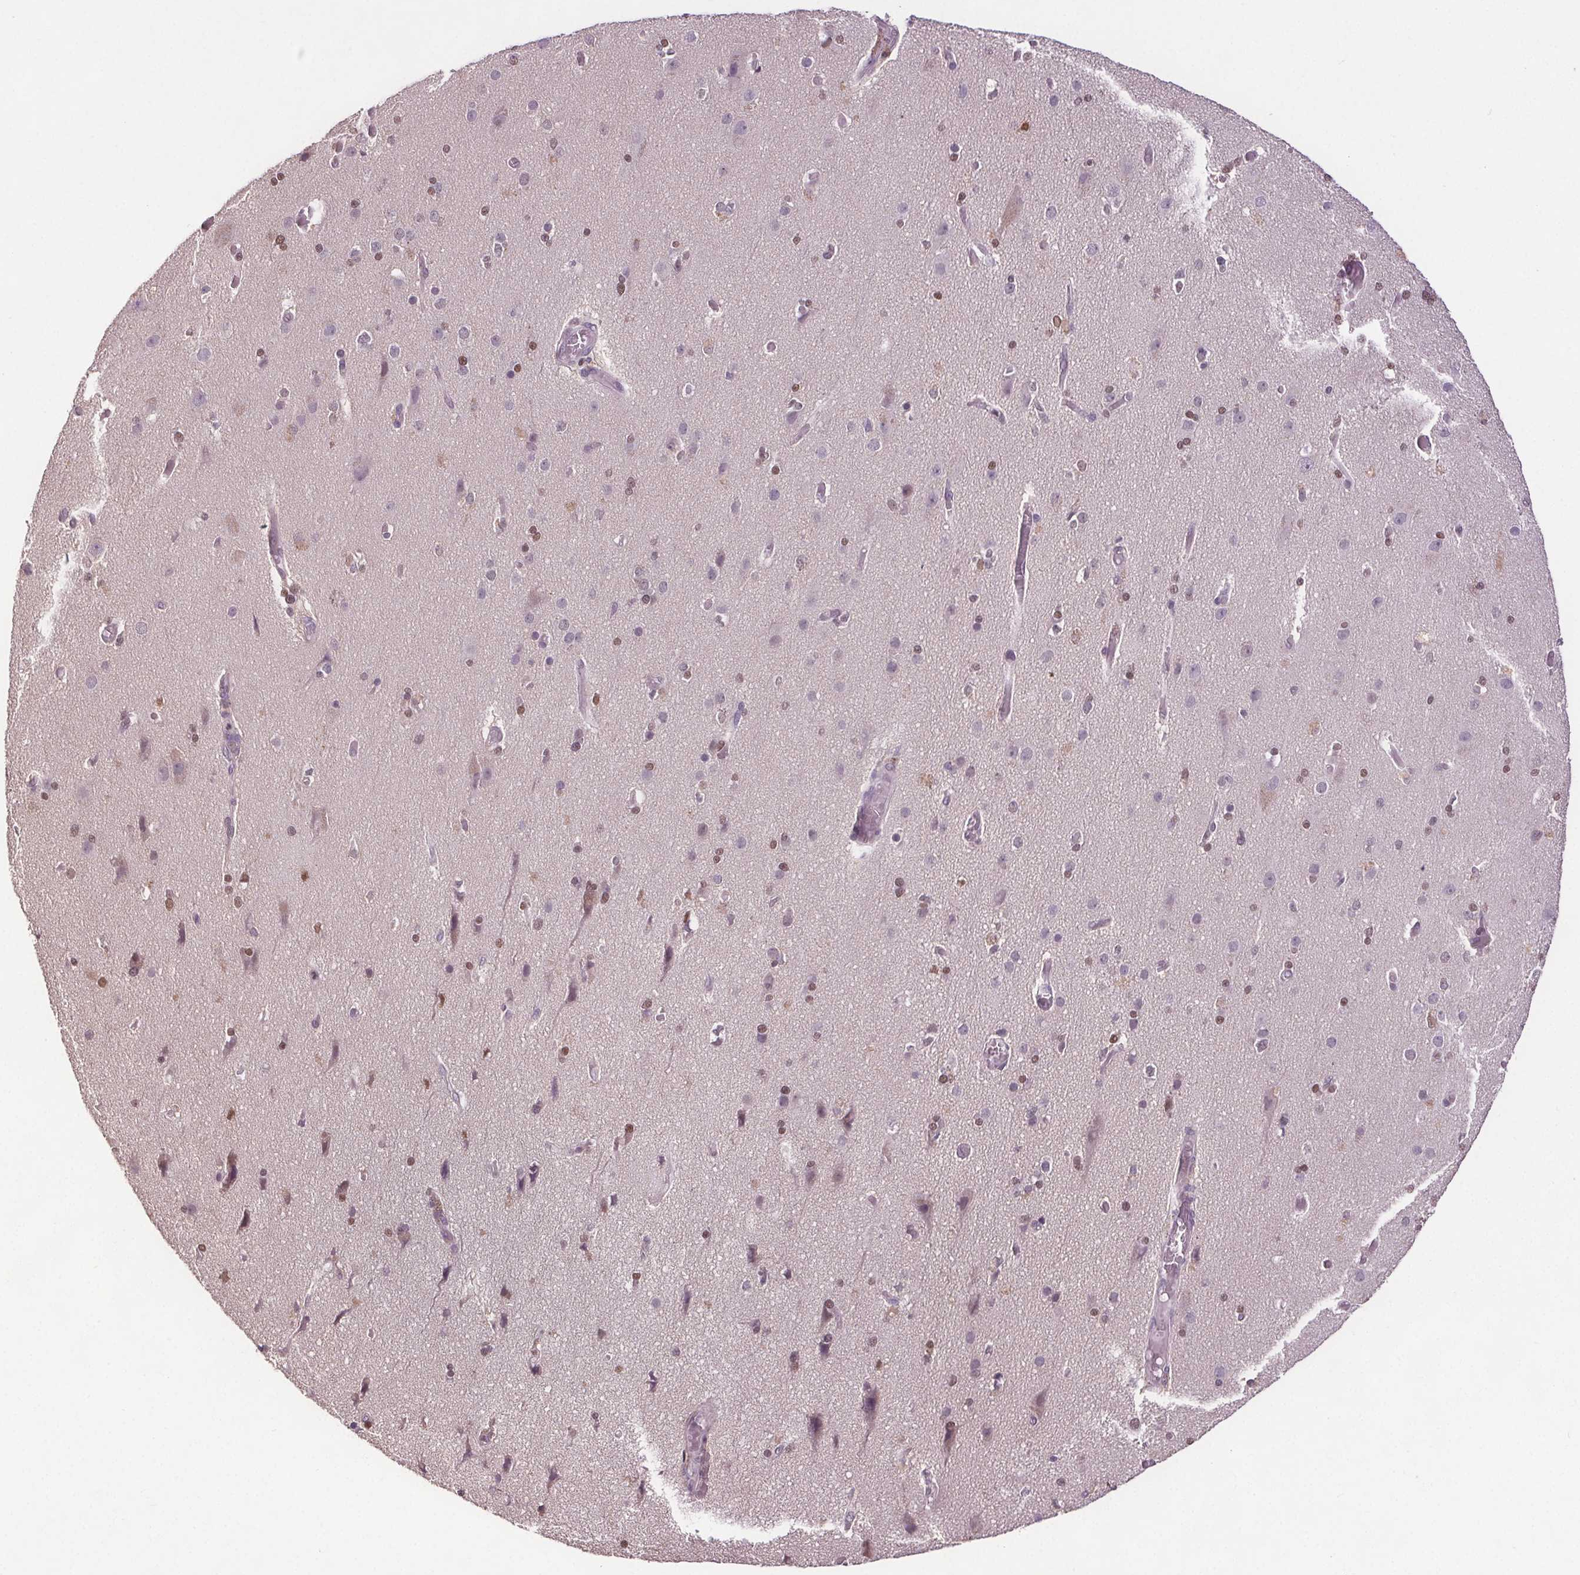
{"staining": {"intensity": "negative", "quantity": "none", "location": "none"}, "tissue": "cerebral cortex", "cell_type": "Endothelial cells", "image_type": "normal", "snomed": [{"axis": "morphology", "description": "Normal tissue, NOS"}, {"axis": "morphology", "description": "Glioma, malignant, High grade"}, {"axis": "topography", "description": "Cerebral cortex"}], "caption": "The photomicrograph reveals no significant expression in endothelial cells of cerebral cortex. Brightfield microscopy of immunohistochemistry (IHC) stained with DAB (3,3'-diaminobenzidine) (brown) and hematoxylin (blue), captured at high magnification.", "gene": "CENPF", "patient": {"sex": "male", "age": 71}}